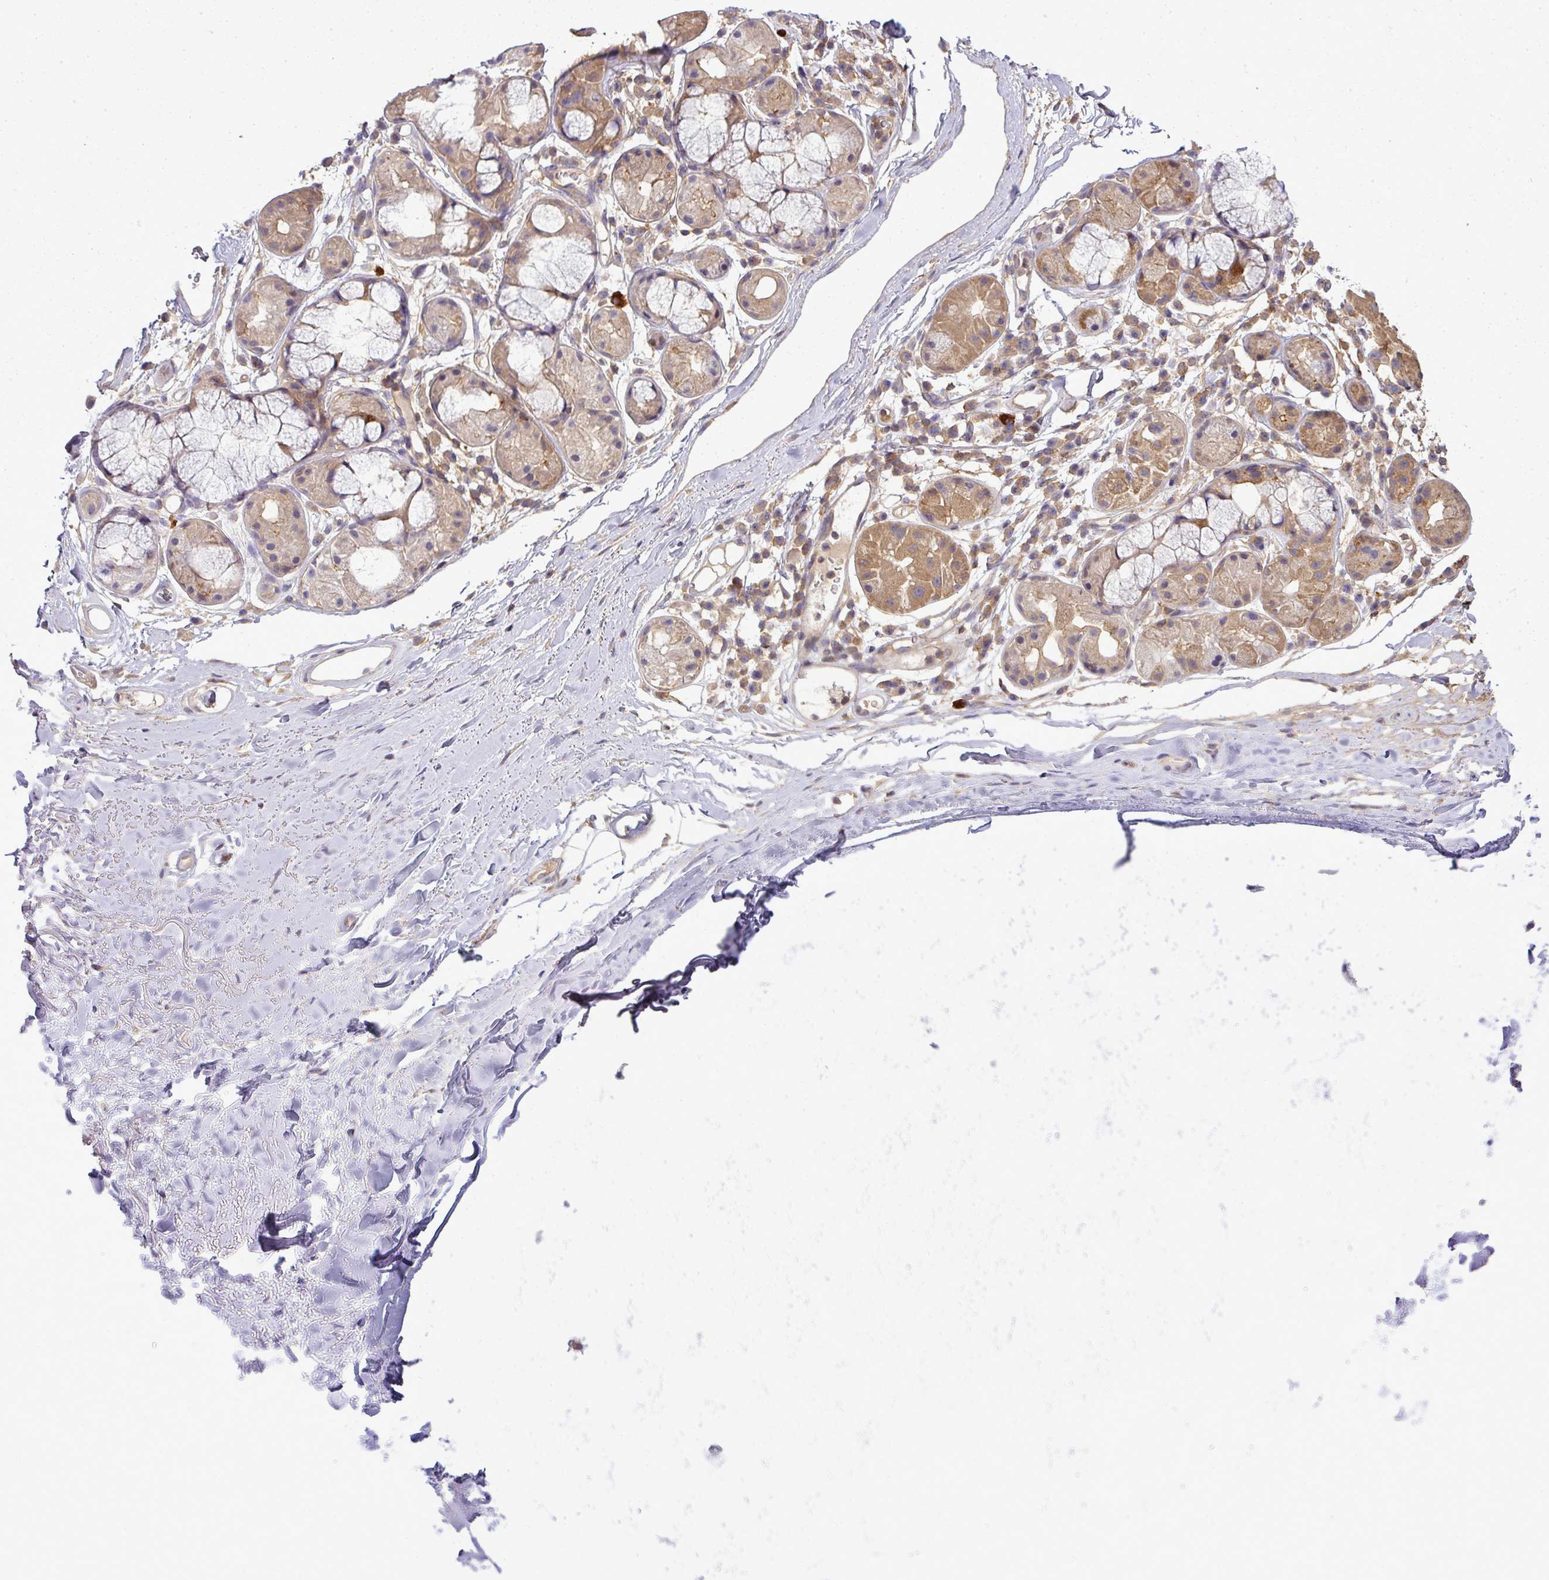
{"staining": {"intensity": "negative", "quantity": "none", "location": "none"}, "tissue": "adipose tissue", "cell_type": "Adipocytes", "image_type": "normal", "snomed": [{"axis": "morphology", "description": "Normal tissue, NOS"}, {"axis": "topography", "description": "Cartilage tissue"}], "caption": "Immunohistochemical staining of unremarkable adipose tissue exhibits no significant positivity in adipocytes.", "gene": "STAT5A", "patient": {"sex": "male", "age": 80}}